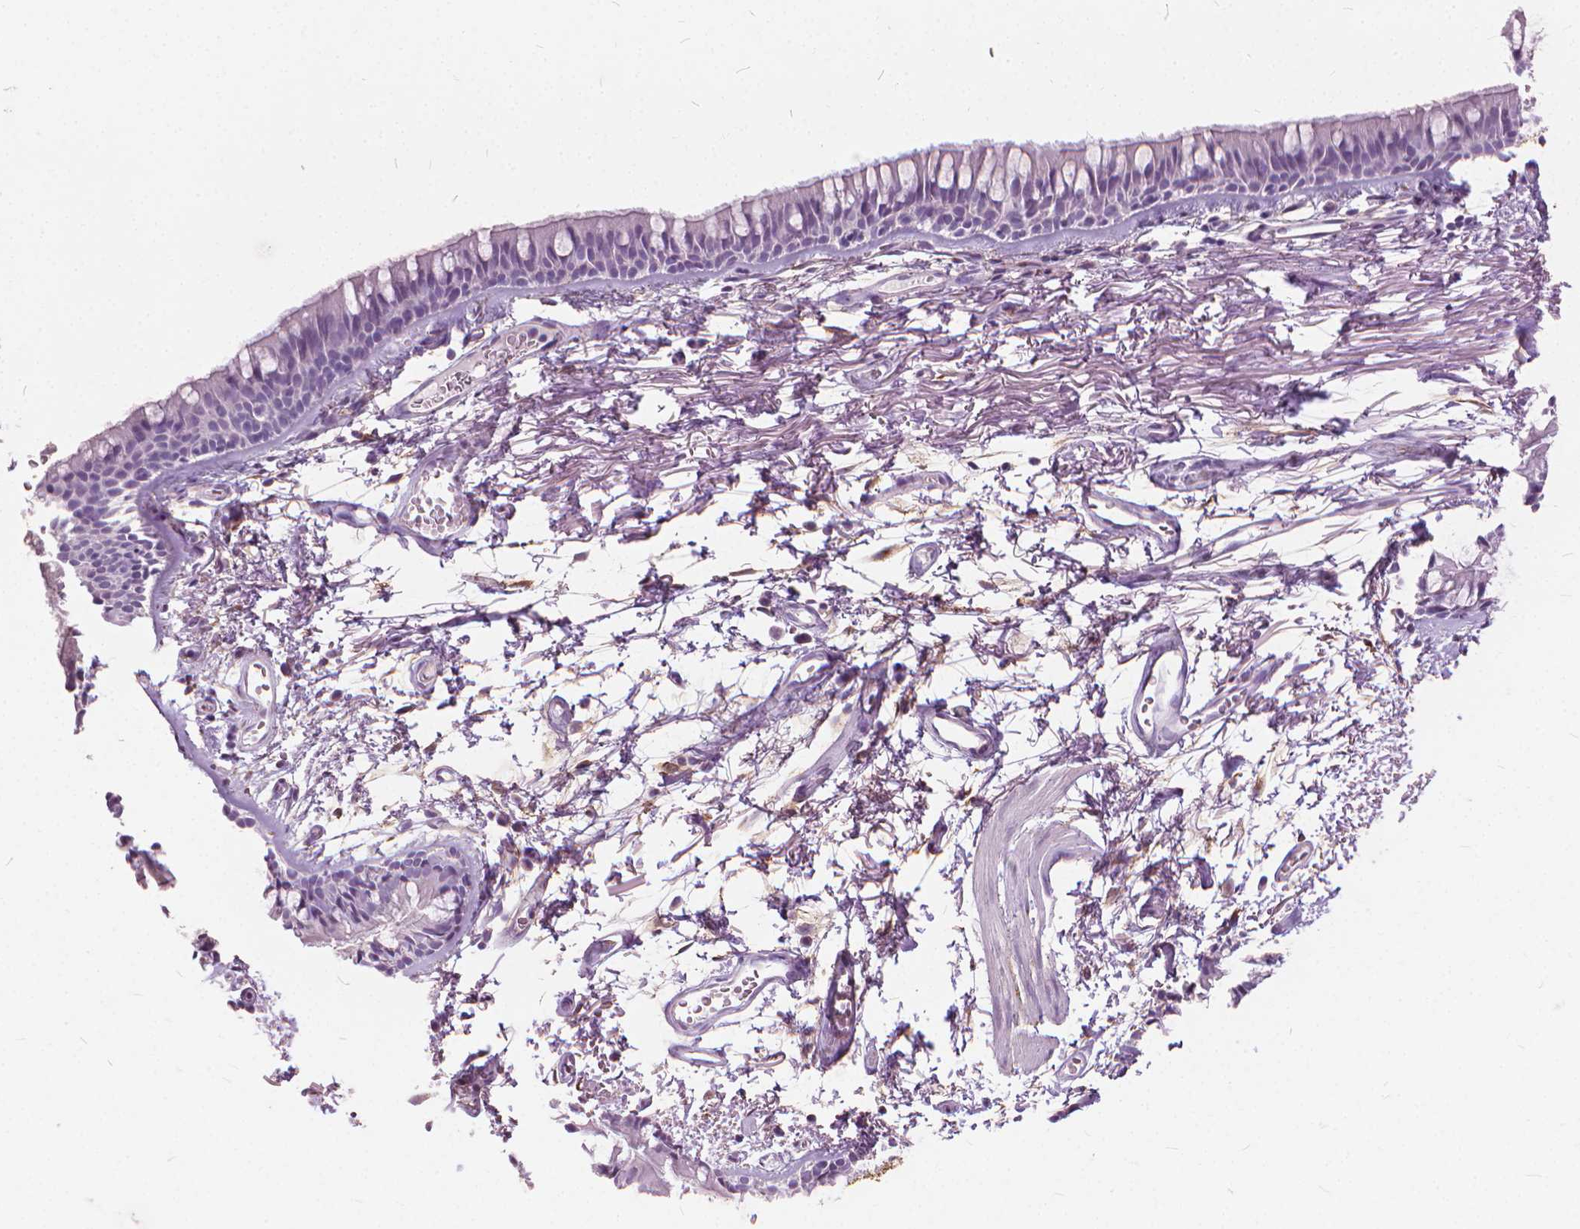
{"staining": {"intensity": "negative", "quantity": "none", "location": "none"}, "tissue": "soft tissue", "cell_type": "Fibroblasts", "image_type": "normal", "snomed": [{"axis": "morphology", "description": "Normal tissue, NOS"}, {"axis": "topography", "description": "Cartilage tissue"}, {"axis": "topography", "description": "Bronchus"}], "caption": "Immunohistochemical staining of benign soft tissue exhibits no significant expression in fibroblasts. (Immunohistochemistry (ihc), brightfield microscopy, high magnification).", "gene": "DNM1", "patient": {"sex": "female", "age": 79}}